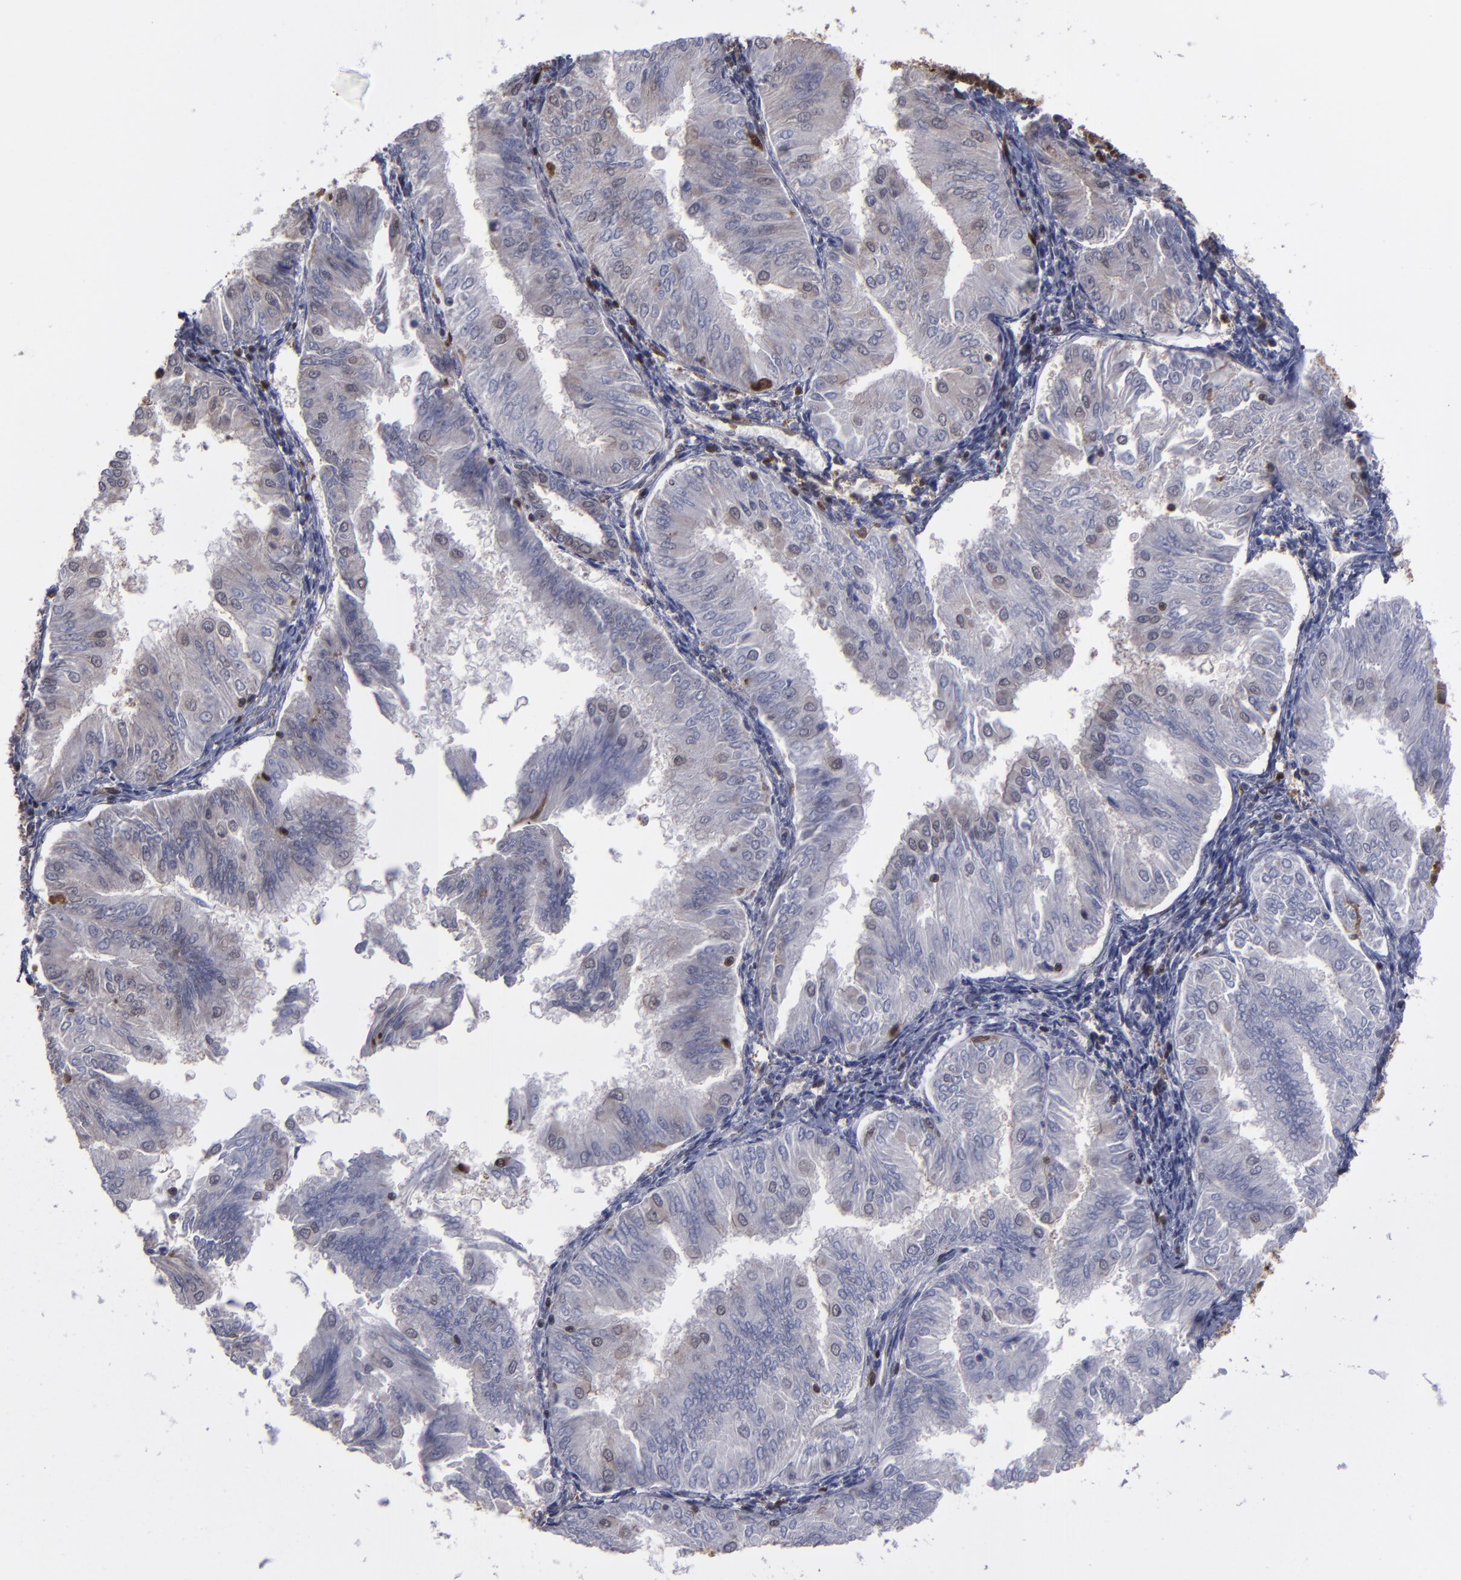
{"staining": {"intensity": "weak", "quantity": ">75%", "location": "cytoplasmic/membranous,nuclear"}, "tissue": "endometrial cancer", "cell_type": "Tumor cells", "image_type": "cancer", "snomed": [{"axis": "morphology", "description": "Adenocarcinoma, NOS"}, {"axis": "topography", "description": "Endometrium"}], "caption": "Immunohistochemistry staining of adenocarcinoma (endometrial), which displays low levels of weak cytoplasmic/membranous and nuclear expression in approximately >75% of tumor cells indicating weak cytoplasmic/membranous and nuclear protein staining. The staining was performed using DAB (3,3'-diaminobenzidine) (brown) for protein detection and nuclei were counterstained in hematoxylin (blue).", "gene": "GRB2", "patient": {"sex": "female", "age": 53}}